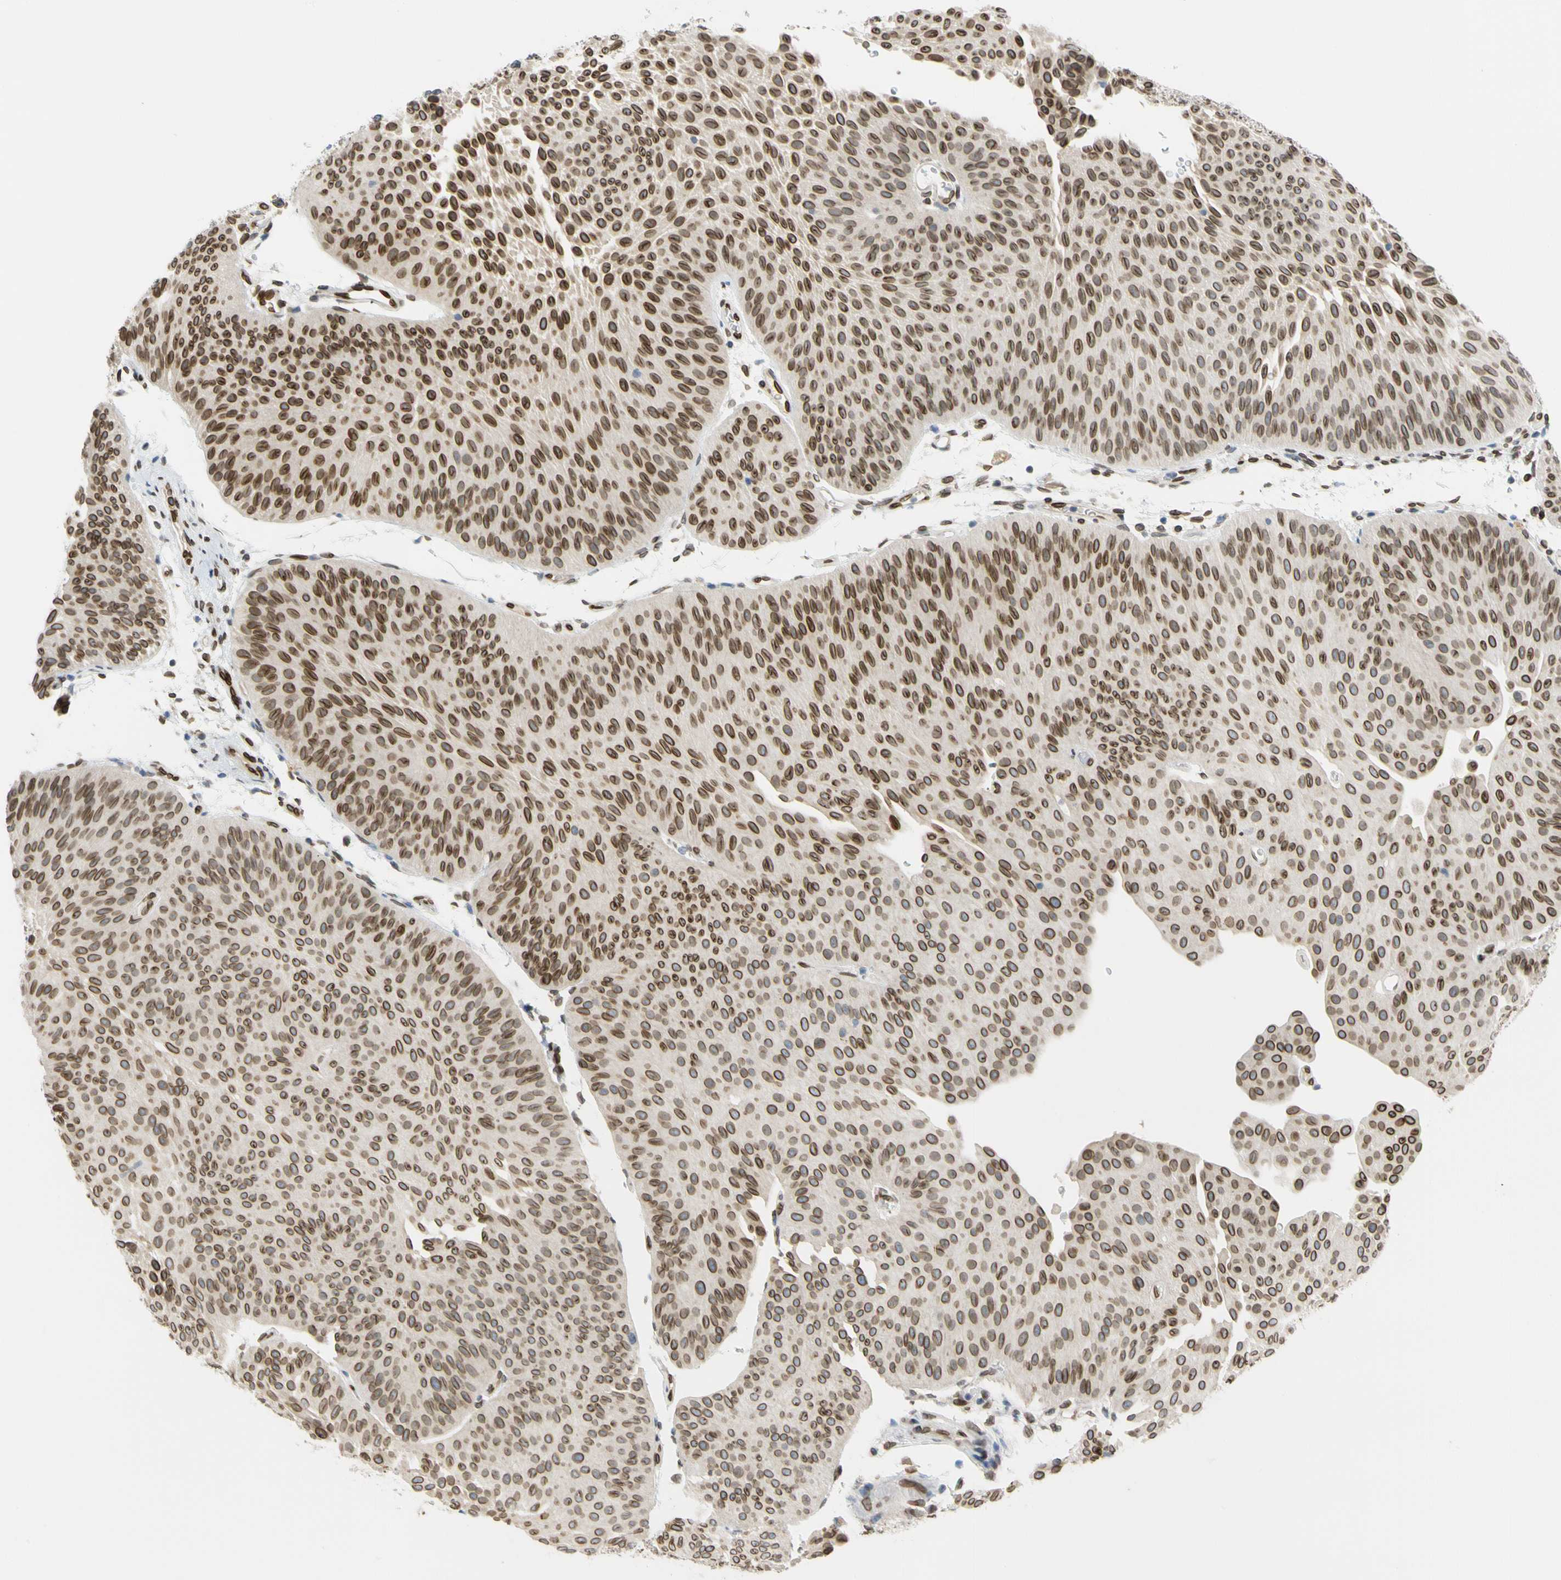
{"staining": {"intensity": "strong", "quantity": ">75%", "location": "cytoplasmic/membranous,nuclear"}, "tissue": "urothelial cancer", "cell_type": "Tumor cells", "image_type": "cancer", "snomed": [{"axis": "morphology", "description": "Urothelial carcinoma, Low grade"}, {"axis": "topography", "description": "Urinary bladder"}], "caption": "Tumor cells reveal strong cytoplasmic/membranous and nuclear positivity in approximately >75% of cells in urothelial carcinoma (low-grade).", "gene": "SUN1", "patient": {"sex": "female", "age": 60}}